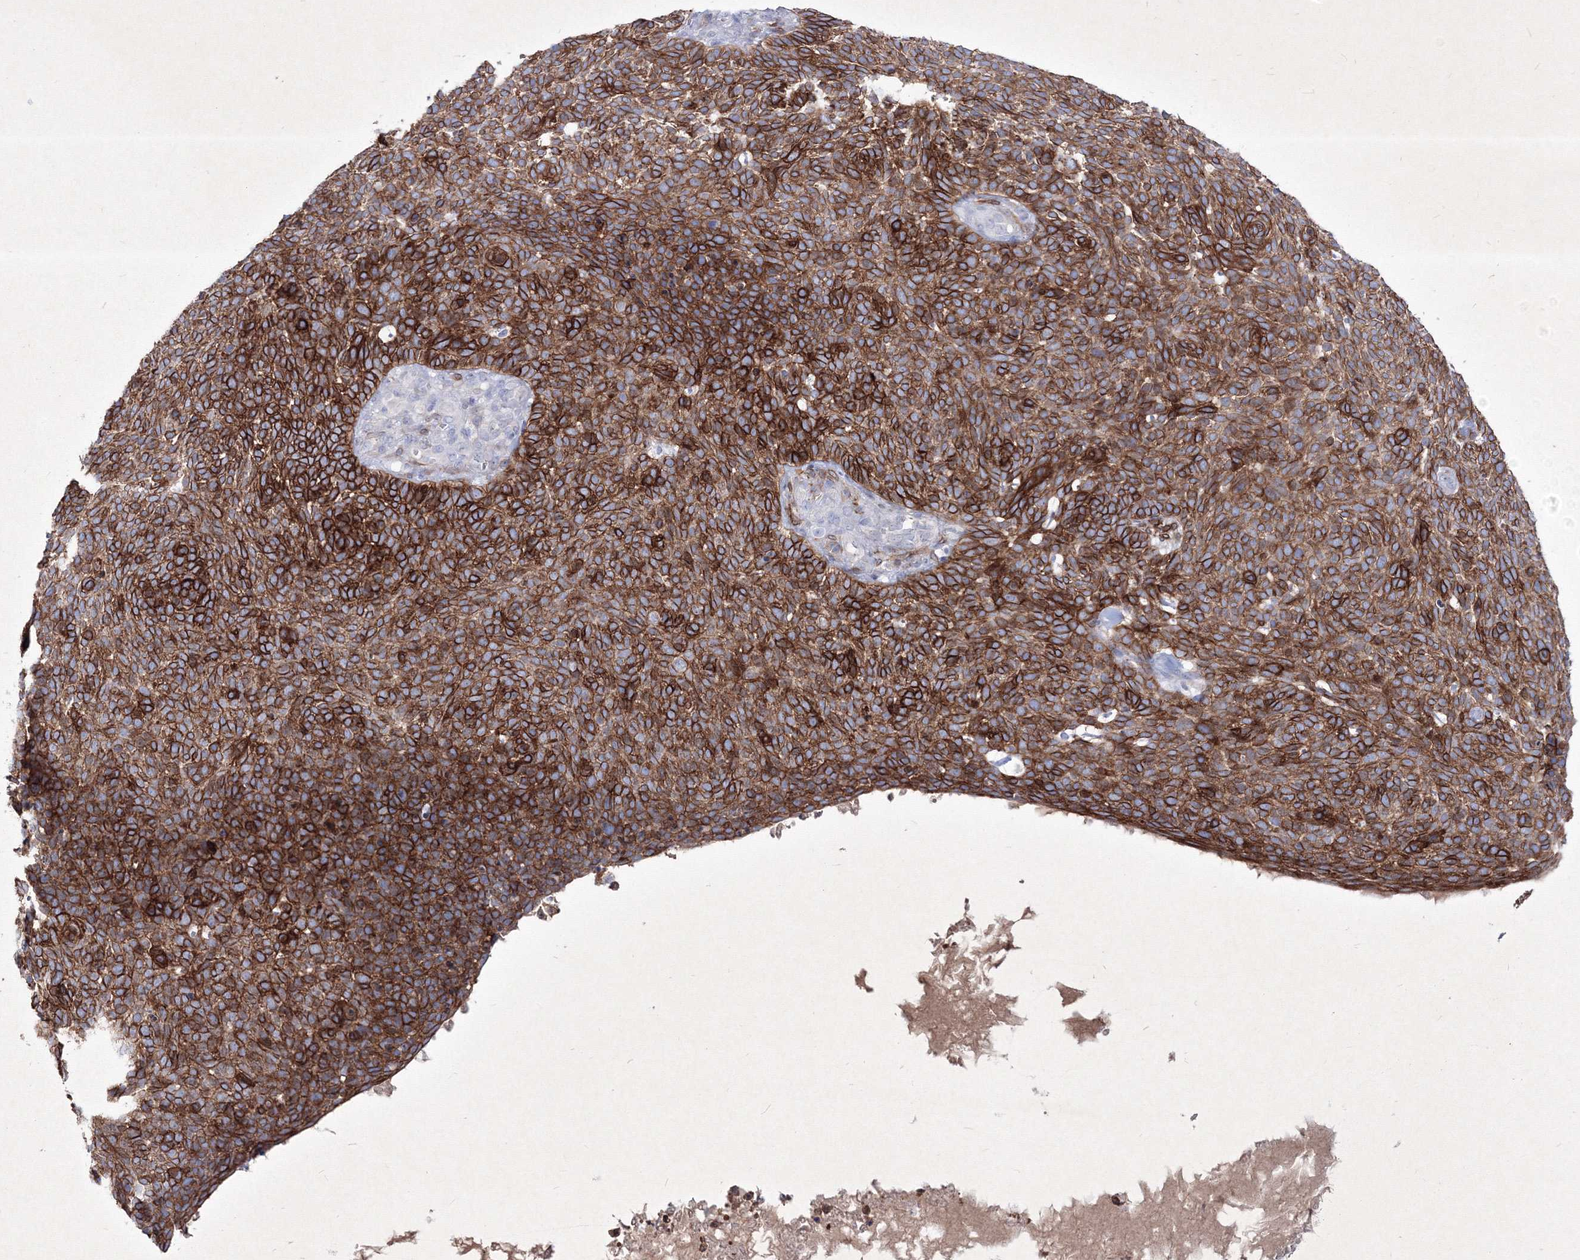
{"staining": {"intensity": "strong", "quantity": ">75%", "location": "cytoplasmic/membranous"}, "tissue": "skin cancer", "cell_type": "Tumor cells", "image_type": "cancer", "snomed": [{"axis": "morphology", "description": "Squamous cell carcinoma, NOS"}, {"axis": "topography", "description": "Skin"}], "caption": "Skin cancer (squamous cell carcinoma) stained for a protein demonstrates strong cytoplasmic/membranous positivity in tumor cells.", "gene": "TMEM139", "patient": {"sex": "female", "age": 90}}